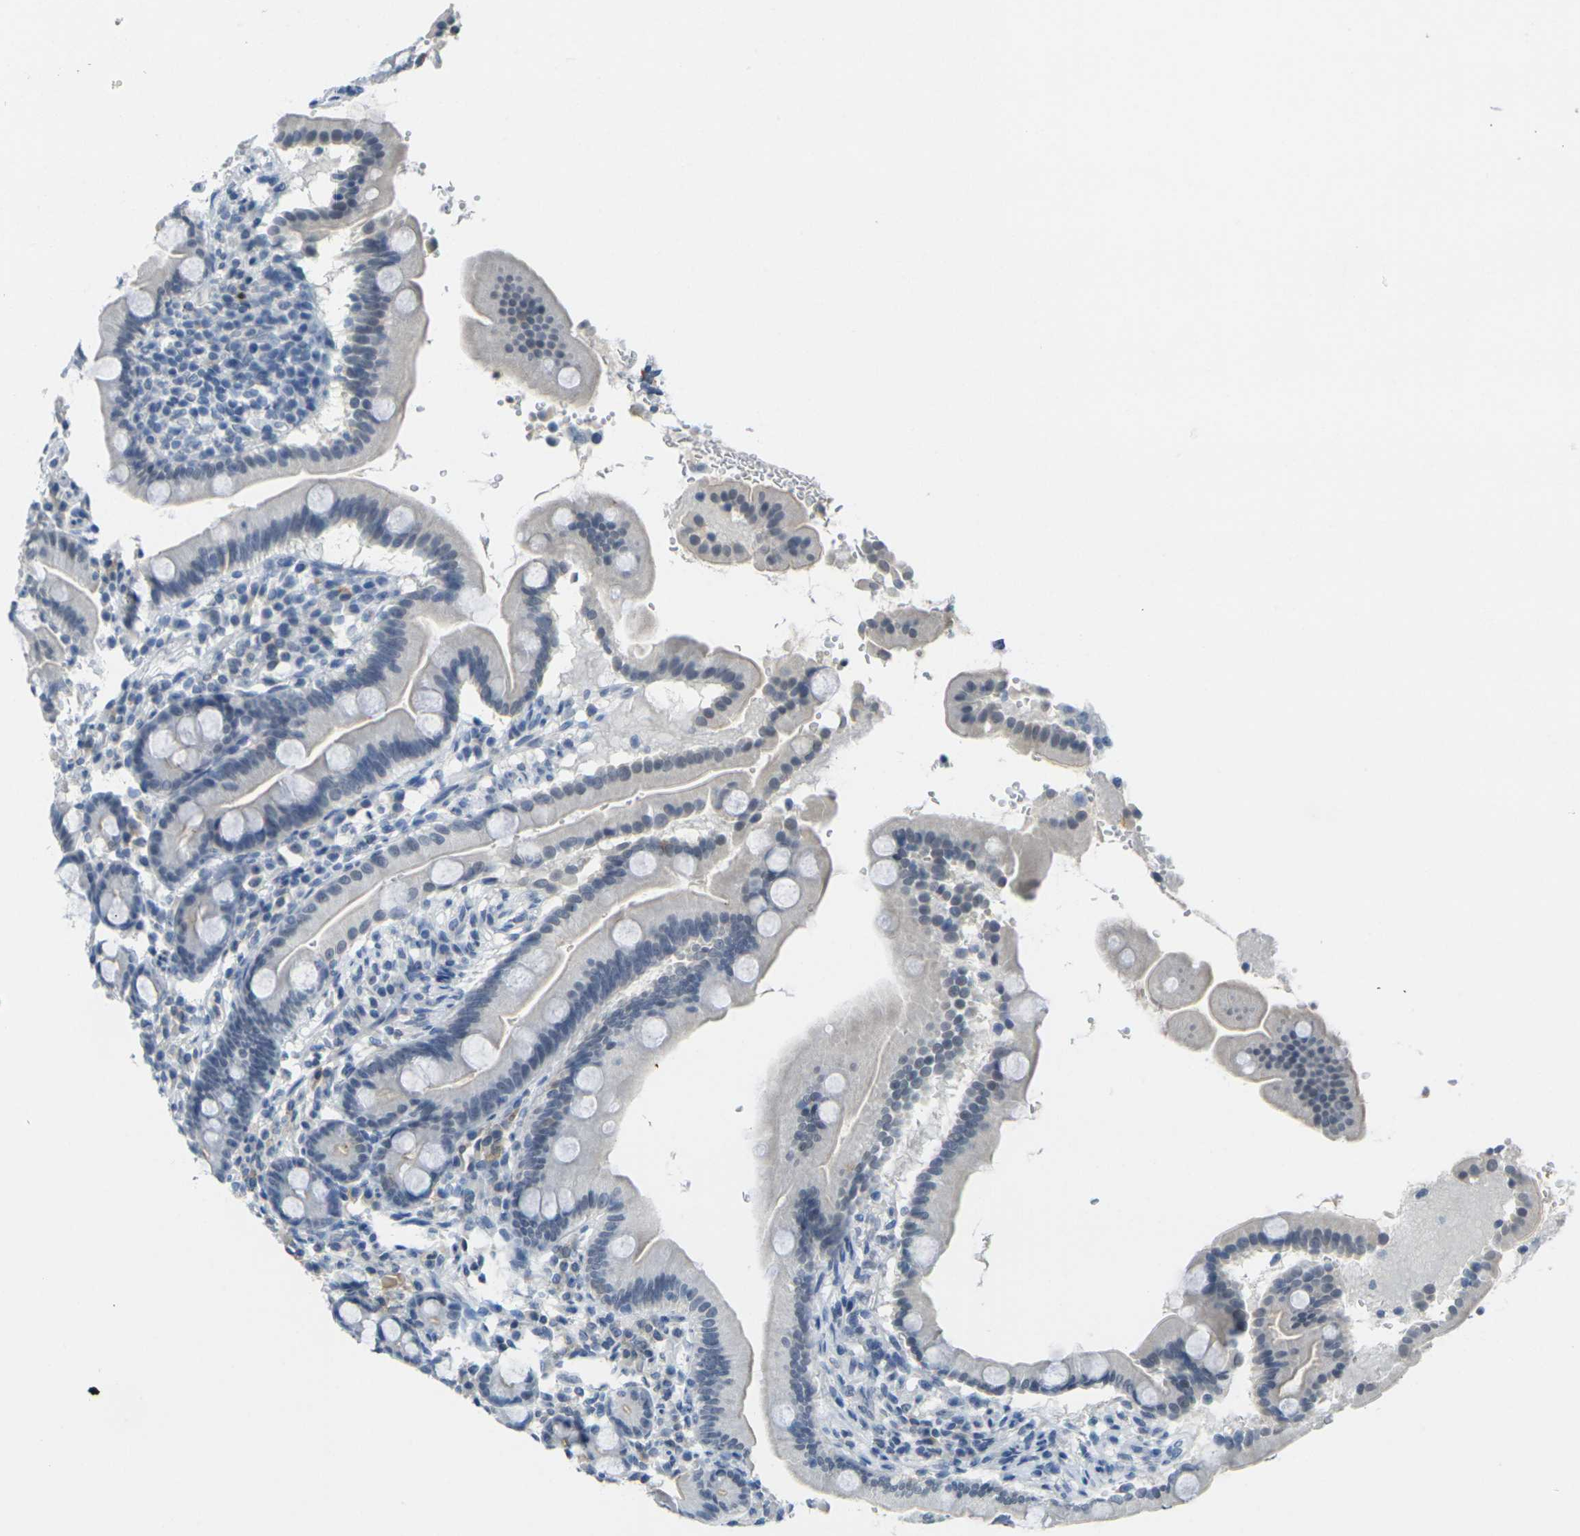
{"staining": {"intensity": "moderate", "quantity": "<25%", "location": "cytoplasmic/membranous"}, "tissue": "duodenum", "cell_type": "Glandular cells", "image_type": "normal", "snomed": [{"axis": "morphology", "description": "Normal tissue, NOS"}, {"axis": "topography", "description": "Duodenum"}], "caption": "IHC histopathology image of unremarkable duodenum: human duodenum stained using immunohistochemistry (IHC) reveals low levels of moderate protein expression localized specifically in the cytoplasmic/membranous of glandular cells, appearing as a cytoplasmic/membranous brown color.", "gene": "SPTBN2", "patient": {"sex": "male", "age": 50}}